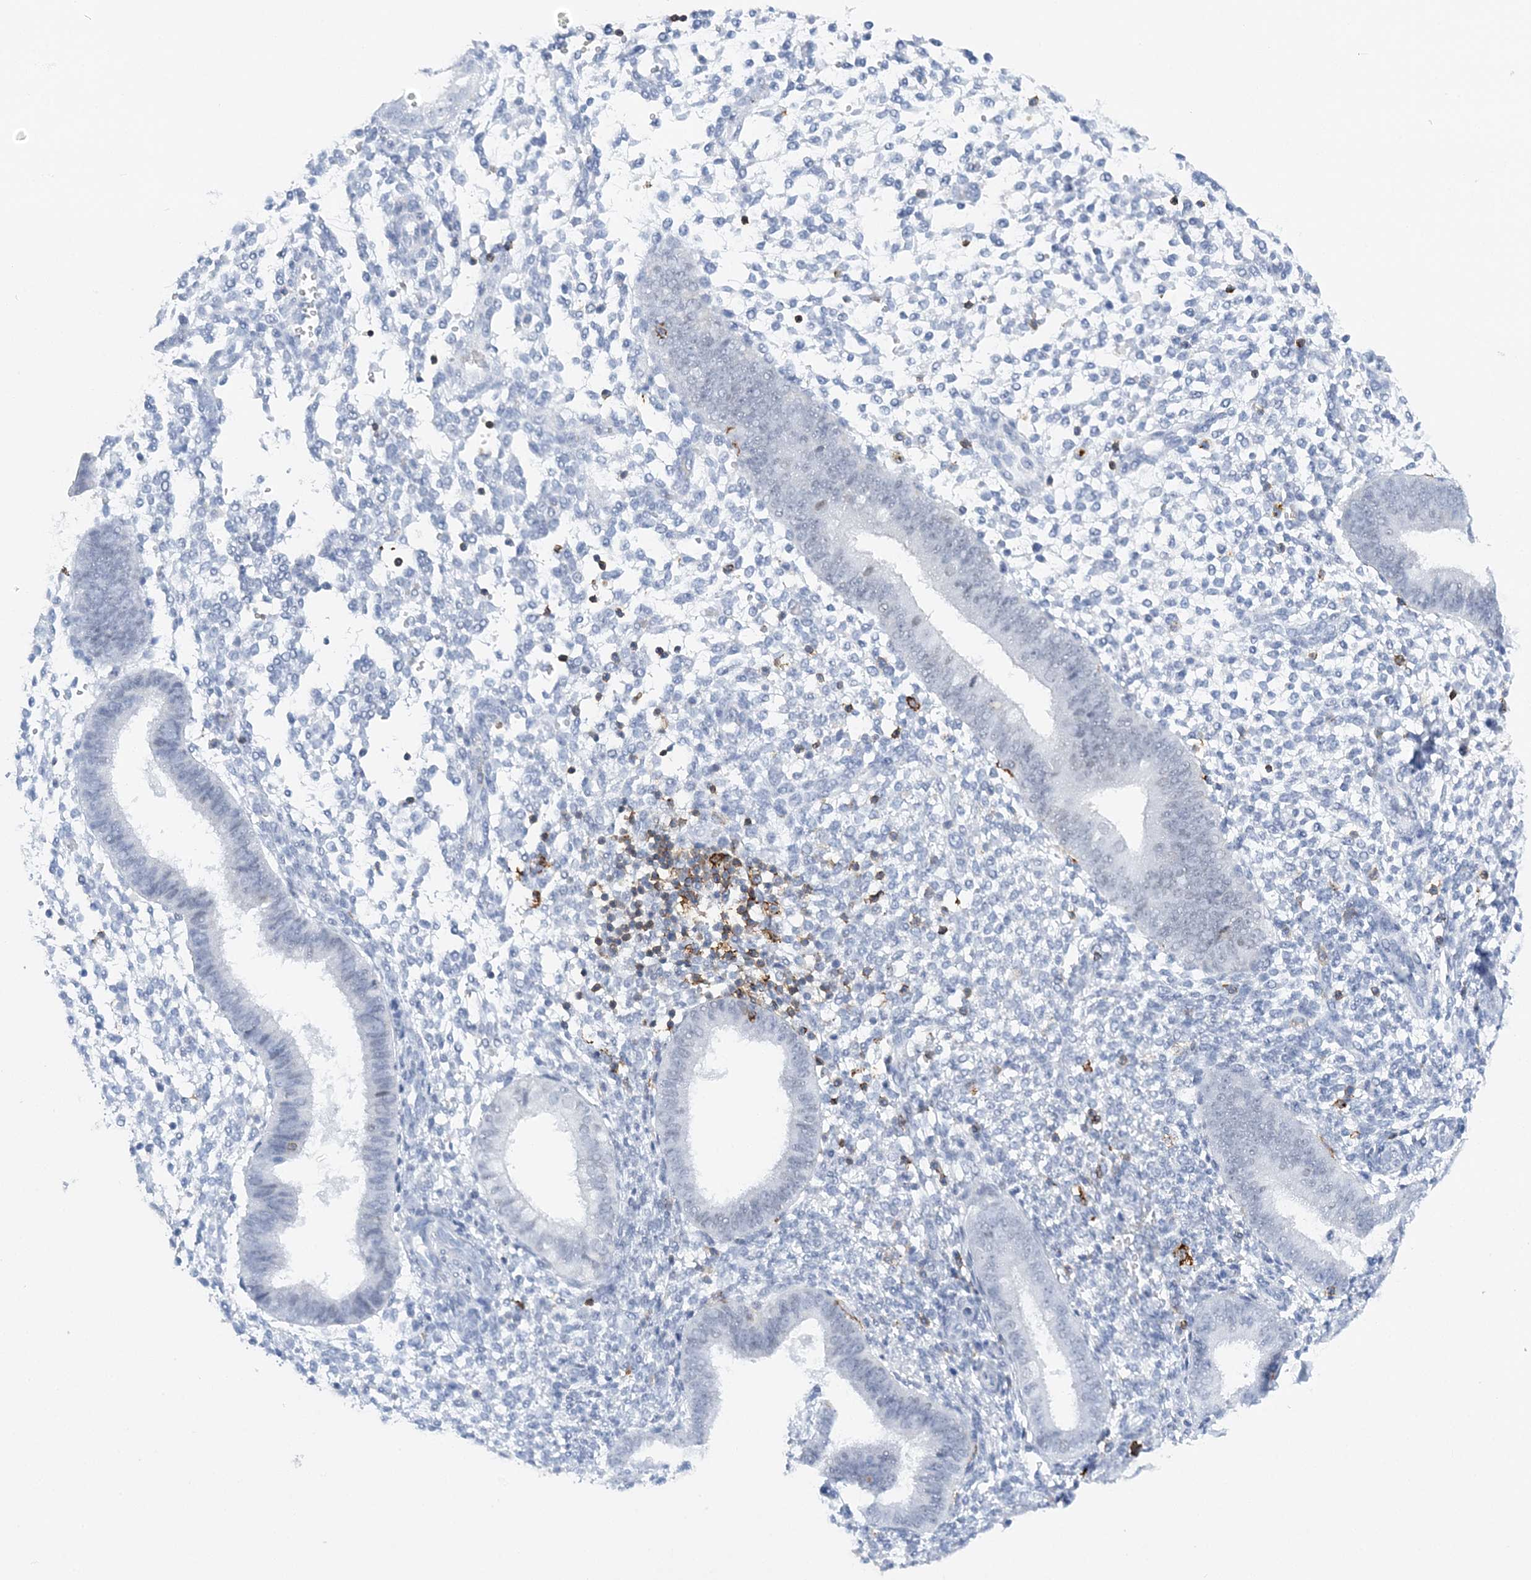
{"staining": {"intensity": "negative", "quantity": "none", "location": "none"}, "tissue": "endometrium", "cell_type": "Cells in endometrial stroma", "image_type": "normal", "snomed": [{"axis": "morphology", "description": "Normal tissue, NOS"}, {"axis": "topography", "description": "Uterus"}, {"axis": "topography", "description": "Endometrium"}], "caption": "Endometrium was stained to show a protein in brown. There is no significant positivity in cells in endometrial stroma.", "gene": "PRMT9", "patient": {"sex": "female", "age": 48}}